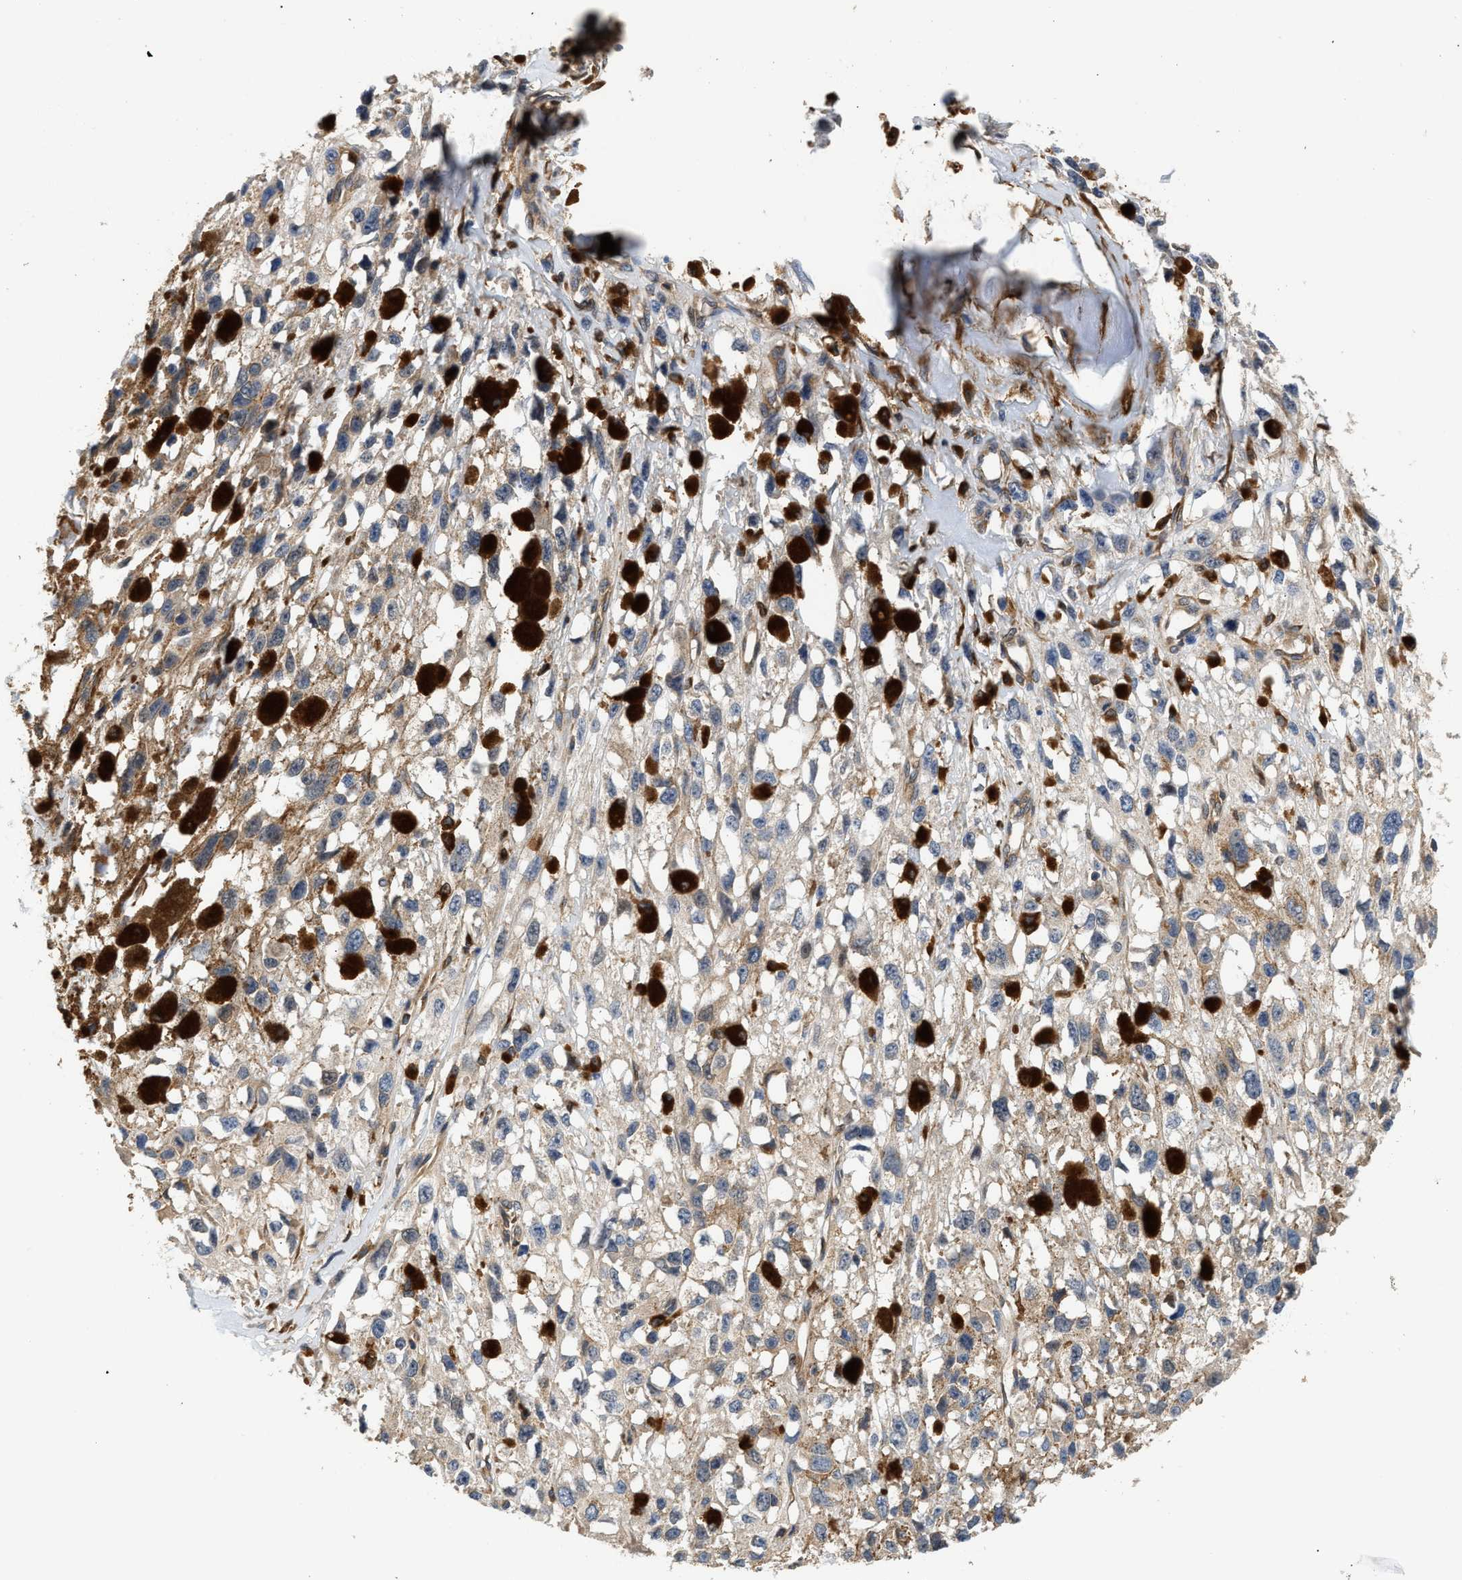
{"staining": {"intensity": "weak", "quantity": "25%-75%", "location": "cytoplasmic/membranous"}, "tissue": "melanoma", "cell_type": "Tumor cells", "image_type": "cancer", "snomed": [{"axis": "morphology", "description": "Malignant melanoma, Metastatic site"}, {"axis": "topography", "description": "Lymph node"}], "caption": "This is an image of immunohistochemistry staining of melanoma, which shows weak staining in the cytoplasmic/membranous of tumor cells.", "gene": "RAB31", "patient": {"sex": "male", "age": 59}}